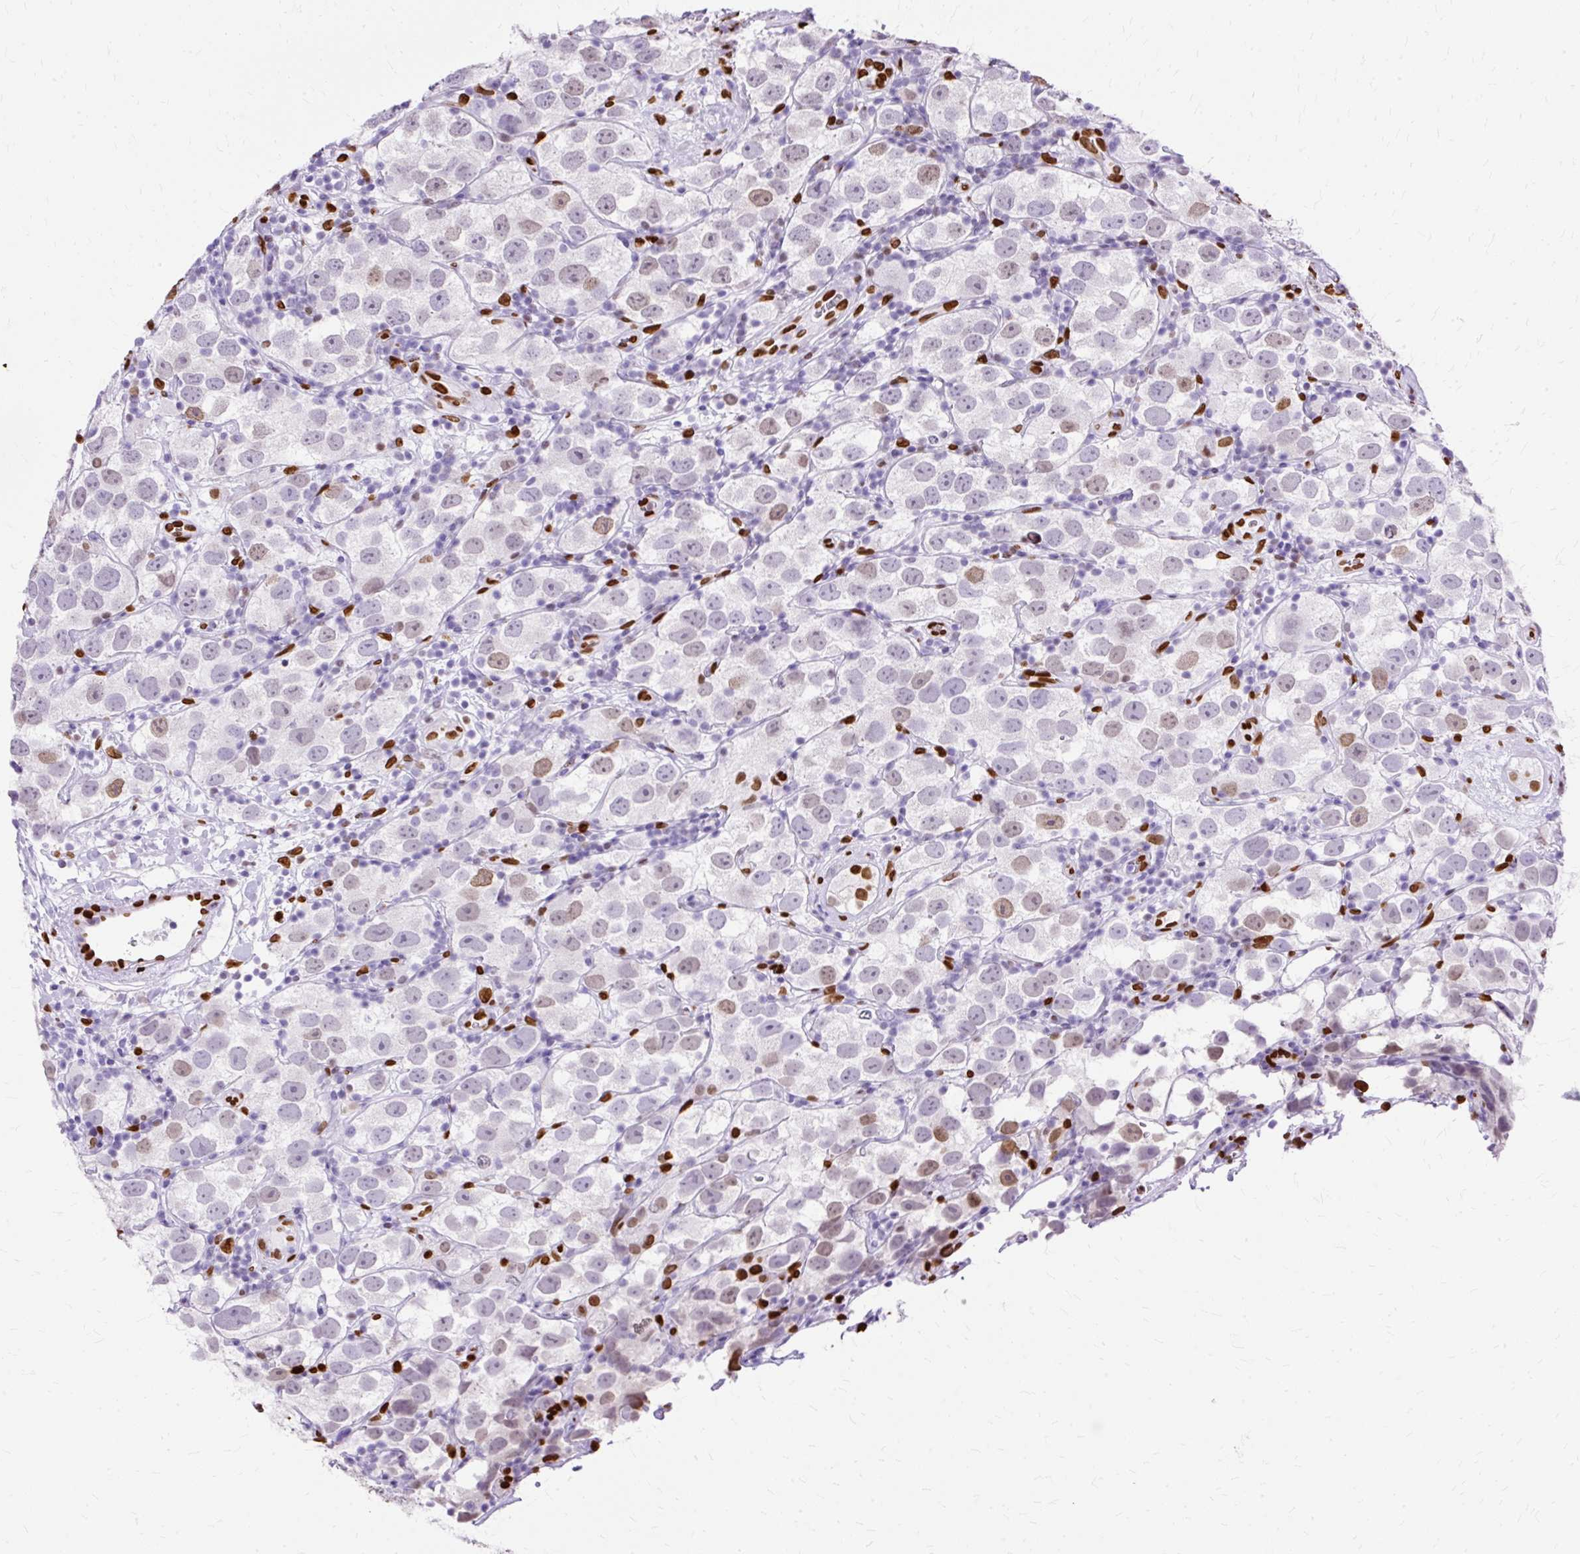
{"staining": {"intensity": "moderate", "quantity": "25%-75%", "location": "nuclear"}, "tissue": "testis cancer", "cell_type": "Tumor cells", "image_type": "cancer", "snomed": [{"axis": "morphology", "description": "Seminoma, NOS"}, {"axis": "topography", "description": "Testis"}], "caption": "Protein analysis of testis seminoma tissue demonstrates moderate nuclear positivity in about 25%-75% of tumor cells.", "gene": "TMEM184C", "patient": {"sex": "male", "age": 26}}